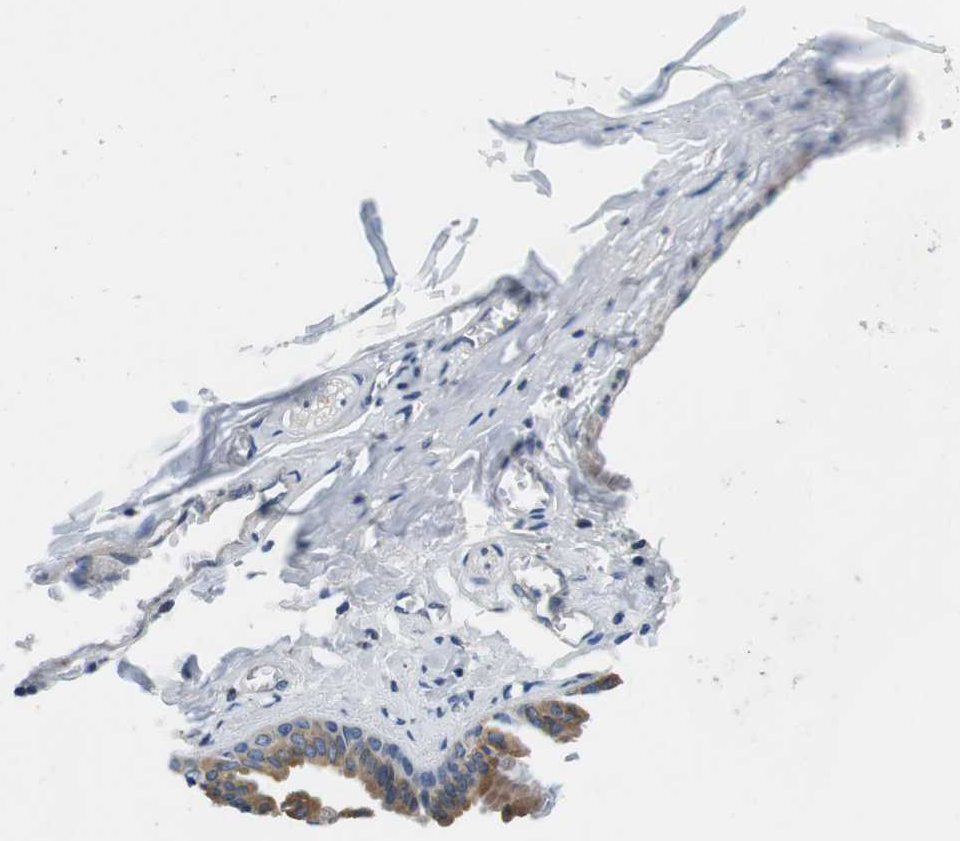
{"staining": {"intensity": "moderate", "quantity": "25%-75%", "location": "cytoplasmic/membranous"}, "tissue": "salivary gland", "cell_type": "Glandular cells", "image_type": "normal", "snomed": [{"axis": "morphology", "description": "Normal tissue, NOS"}, {"axis": "topography", "description": "Salivary gland"}], "caption": "Immunohistochemistry (IHC) photomicrograph of unremarkable human salivary gland stained for a protein (brown), which demonstrates medium levels of moderate cytoplasmic/membranous staining in about 25%-75% of glandular cells.", "gene": "DTNA", "patient": {"sex": "female", "age": 24}}